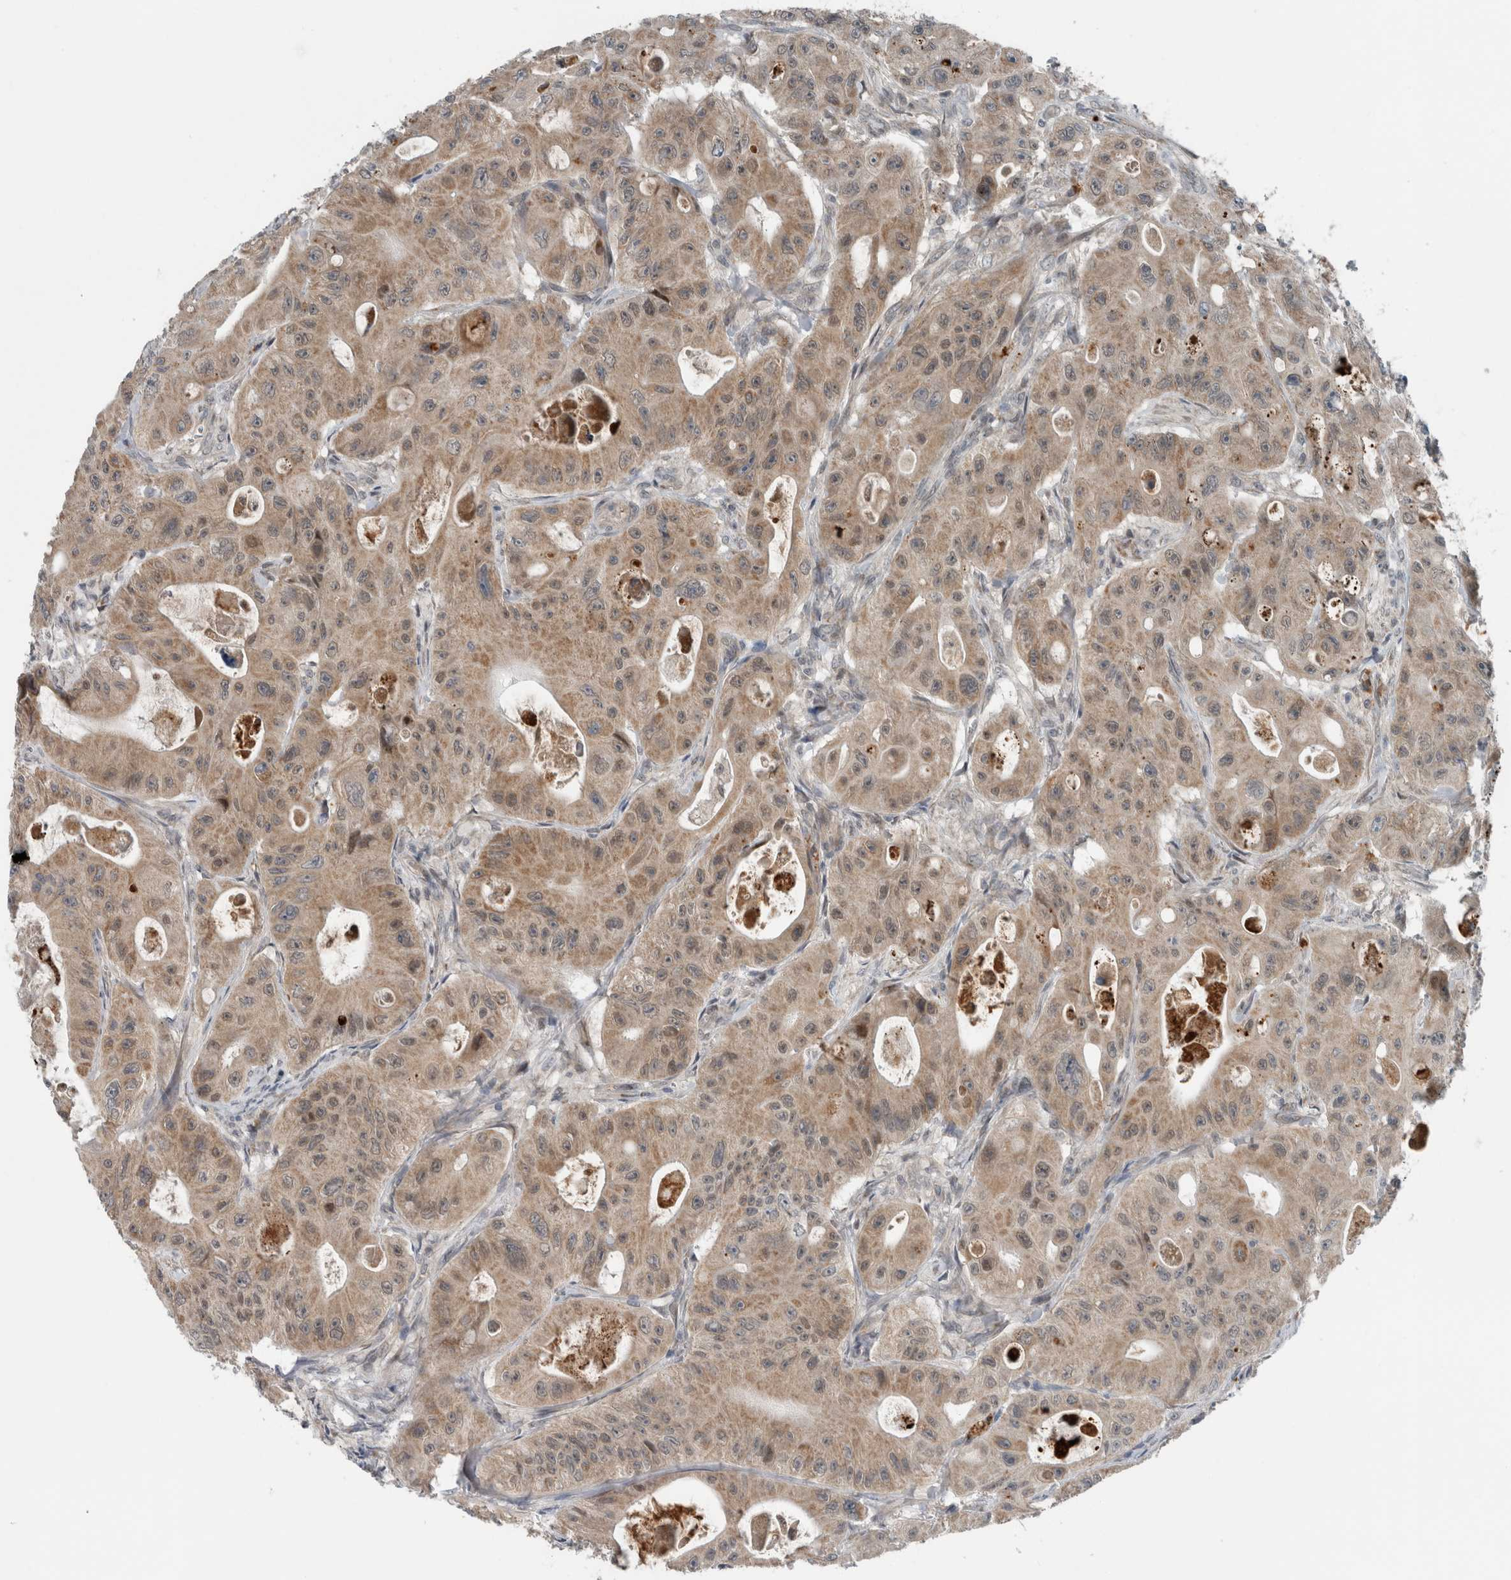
{"staining": {"intensity": "weak", "quantity": ">75%", "location": "cytoplasmic/membranous"}, "tissue": "colorectal cancer", "cell_type": "Tumor cells", "image_type": "cancer", "snomed": [{"axis": "morphology", "description": "Adenocarcinoma, NOS"}, {"axis": "topography", "description": "Colon"}], "caption": "Immunohistochemistry (IHC) photomicrograph of human colorectal cancer (adenocarcinoma) stained for a protein (brown), which demonstrates low levels of weak cytoplasmic/membranous staining in about >75% of tumor cells.", "gene": "GBA2", "patient": {"sex": "female", "age": 46}}